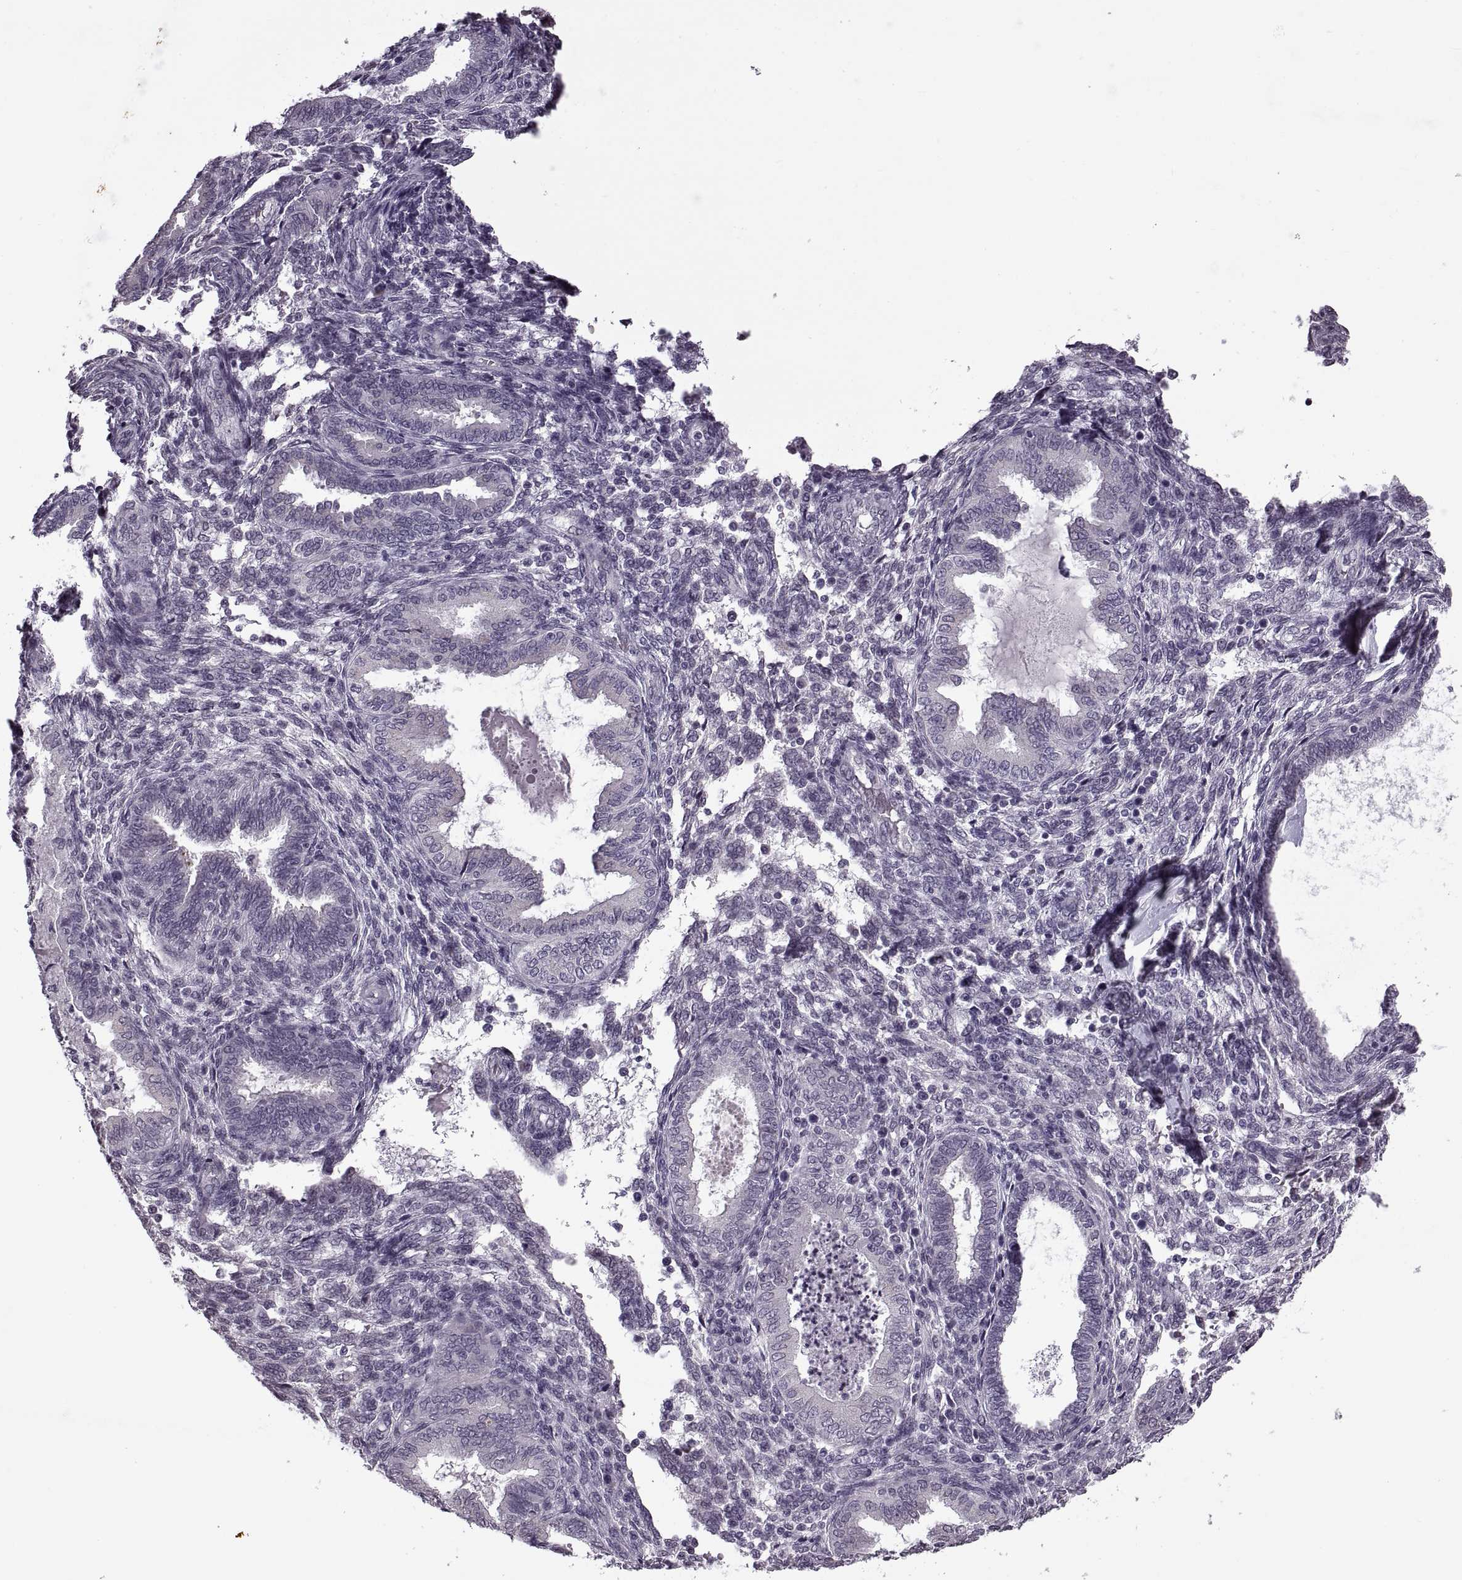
{"staining": {"intensity": "negative", "quantity": "none", "location": "none"}, "tissue": "endometrium", "cell_type": "Cells in endometrial stroma", "image_type": "normal", "snomed": [{"axis": "morphology", "description": "Normal tissue, NOS"}, {"axis": "topography", "description": "Endometrium"}], "caption": "The histopathology image shows no staining of cells in endometrial stroma in benign endometrium. (DAB (3,3'-diaminobenzidine) immunohistochemistry, high magnification).", "gene": "PRSS37", "patient": {"sex": "female", "age": 42}}